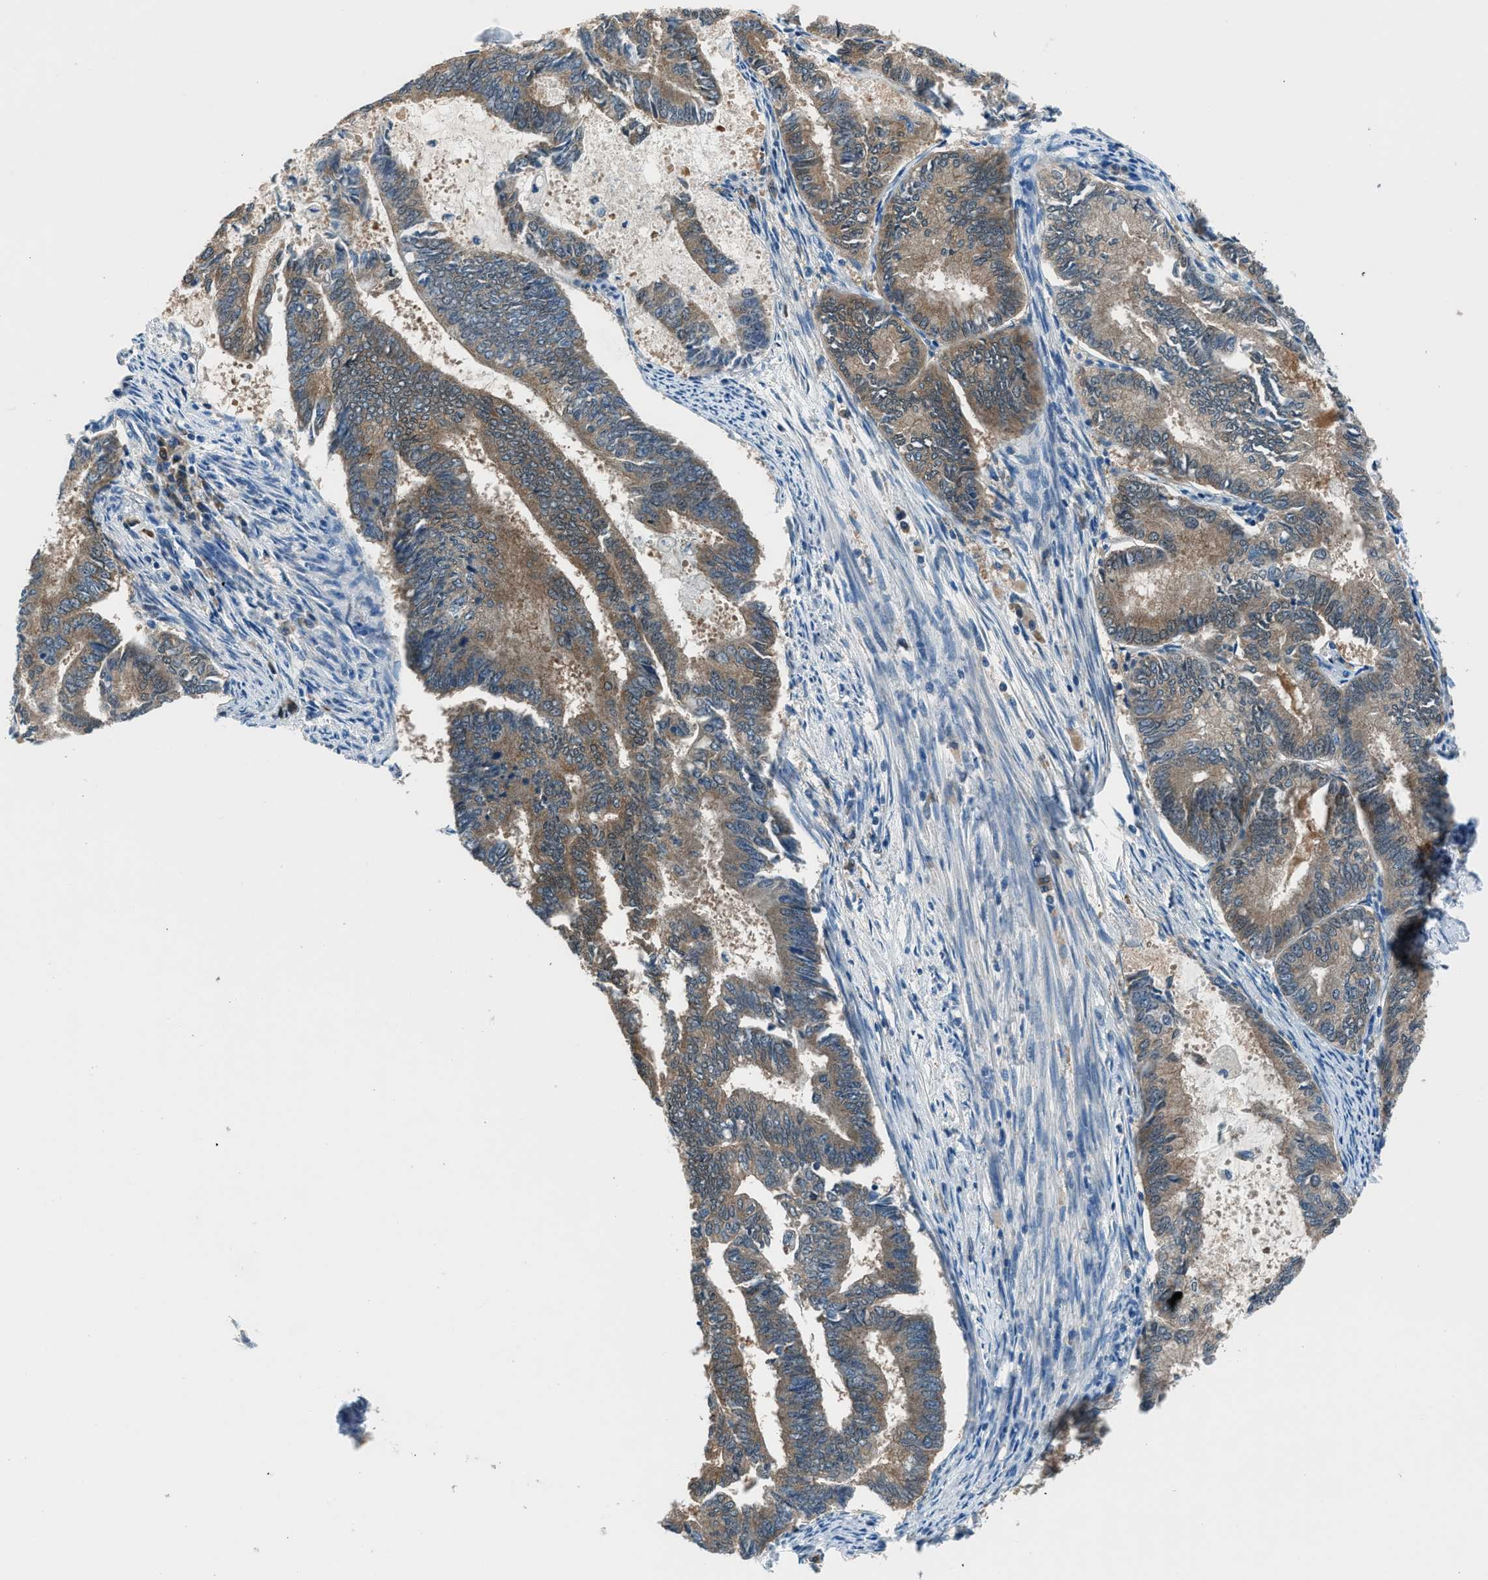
{"staining": {"intensity": "moderate", "quantity": ">75%", "location": "cytoplasmic/membranous"}, "tissue": "endometrial cancer", "cell_type": "Tumor cells", "image_type": "cancer", "snomed": [{"axis": "morphology", "description": "Adenocarcinoma, NOS"}, {"axis": "topography", "description": "Endometrium"}], "caption": "Endometrial cancer (adenocarcinoma) stained with DAB IHC demonstrates medium levels of moderate cytoplasmic/membranous positivity in about >75% of tumor cells.", "gene": "ACP1", "patient": {"sex": "female", "age": 86}}